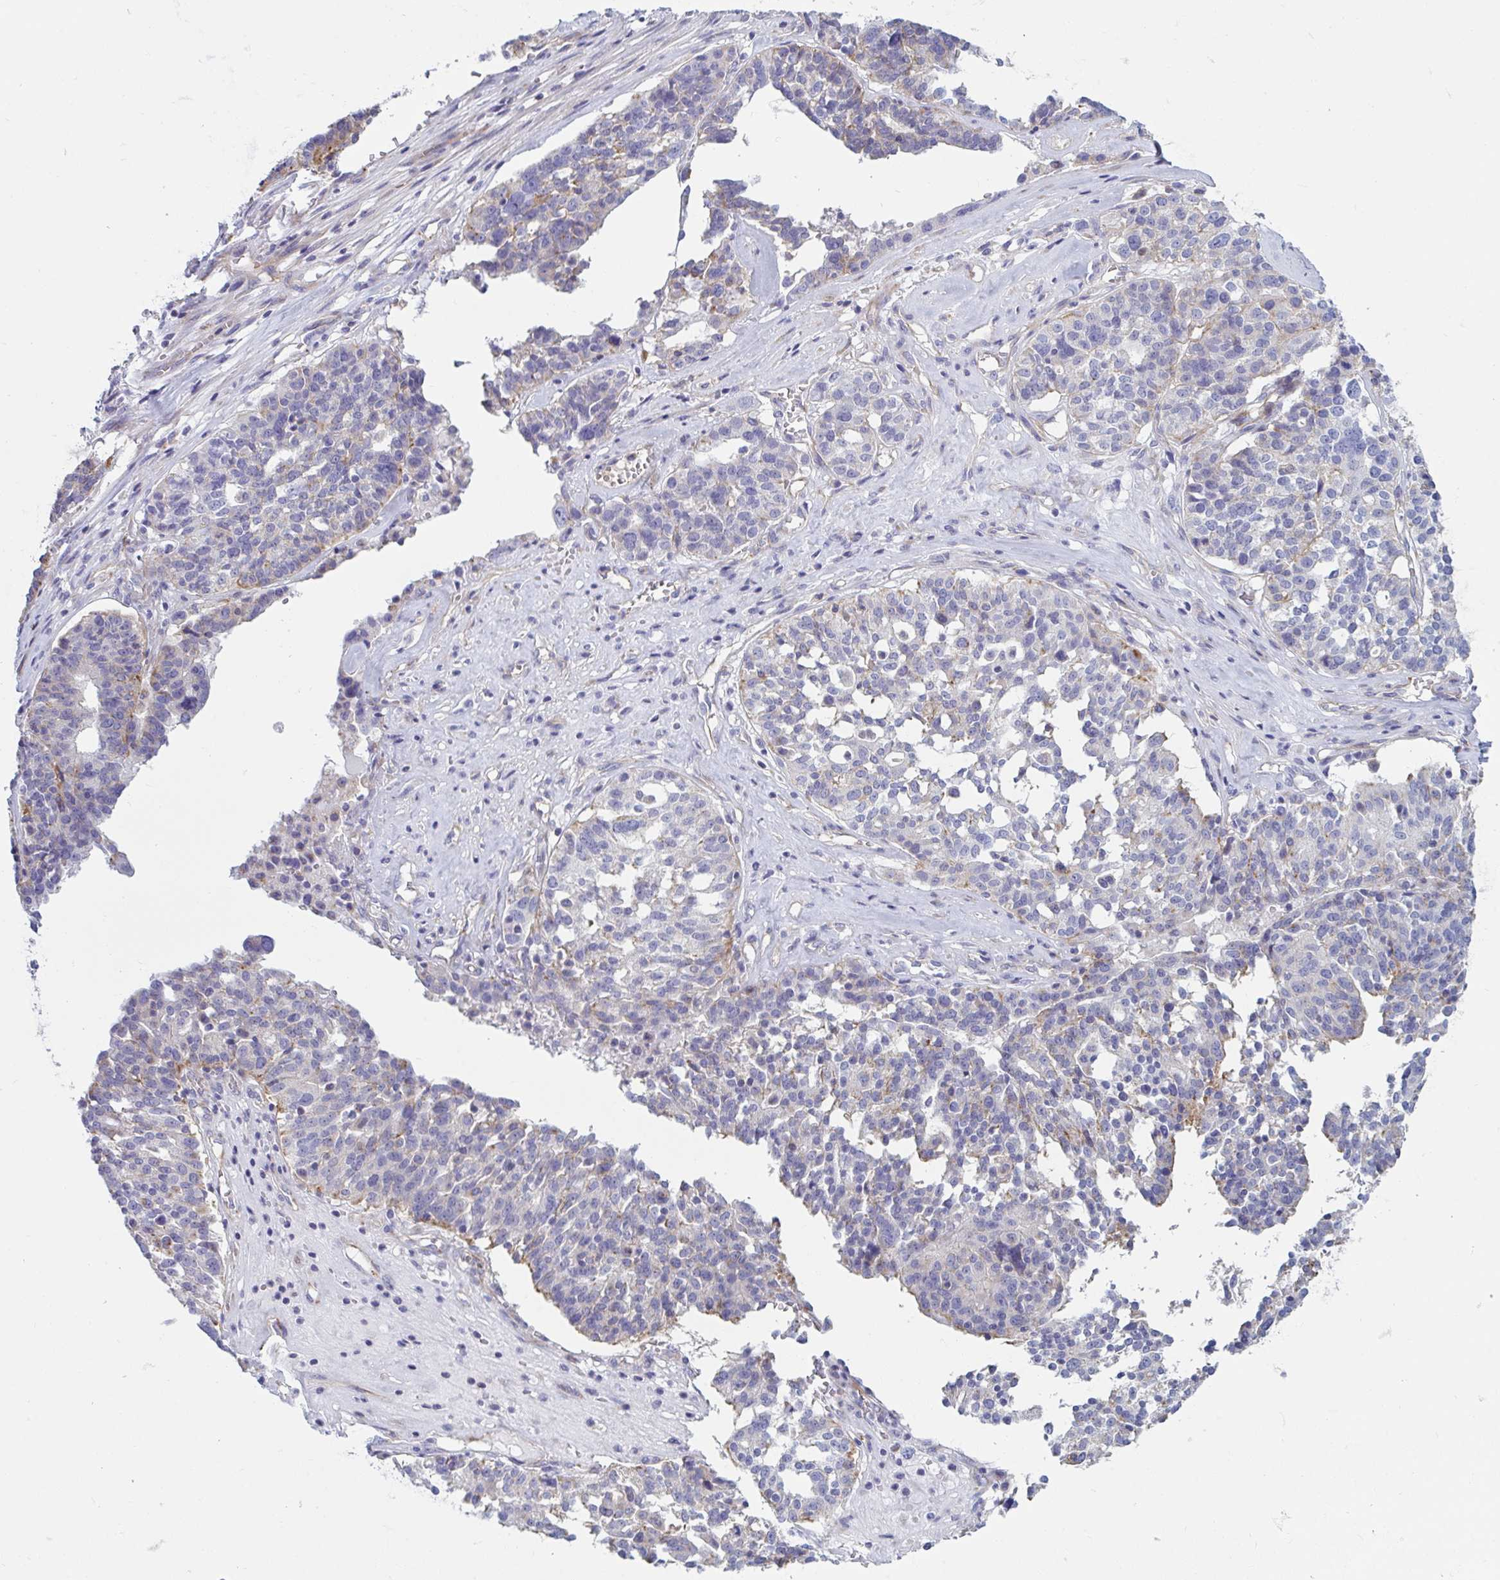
{"staining": {"intensity": "negative", "quantity": "none", "location": "none"}, "tissue": "ovarian cancer", "cell_type": "Tumor cells", "image_type": "cancer", "snomed": [{"axis": "morphology", "description": "Cystadenocarcinoma, serous, NOS"}, {"axis": "topography", "description": "Ovary"}], "caption": "Tumor cells show no significant protein expression in ovarian cancer. (DAB immunohistochemistry visualized using brightfield microscopy, high magnification).", "gene": "SLC9A6", "patient": {"sex": "female", "age": 59}}